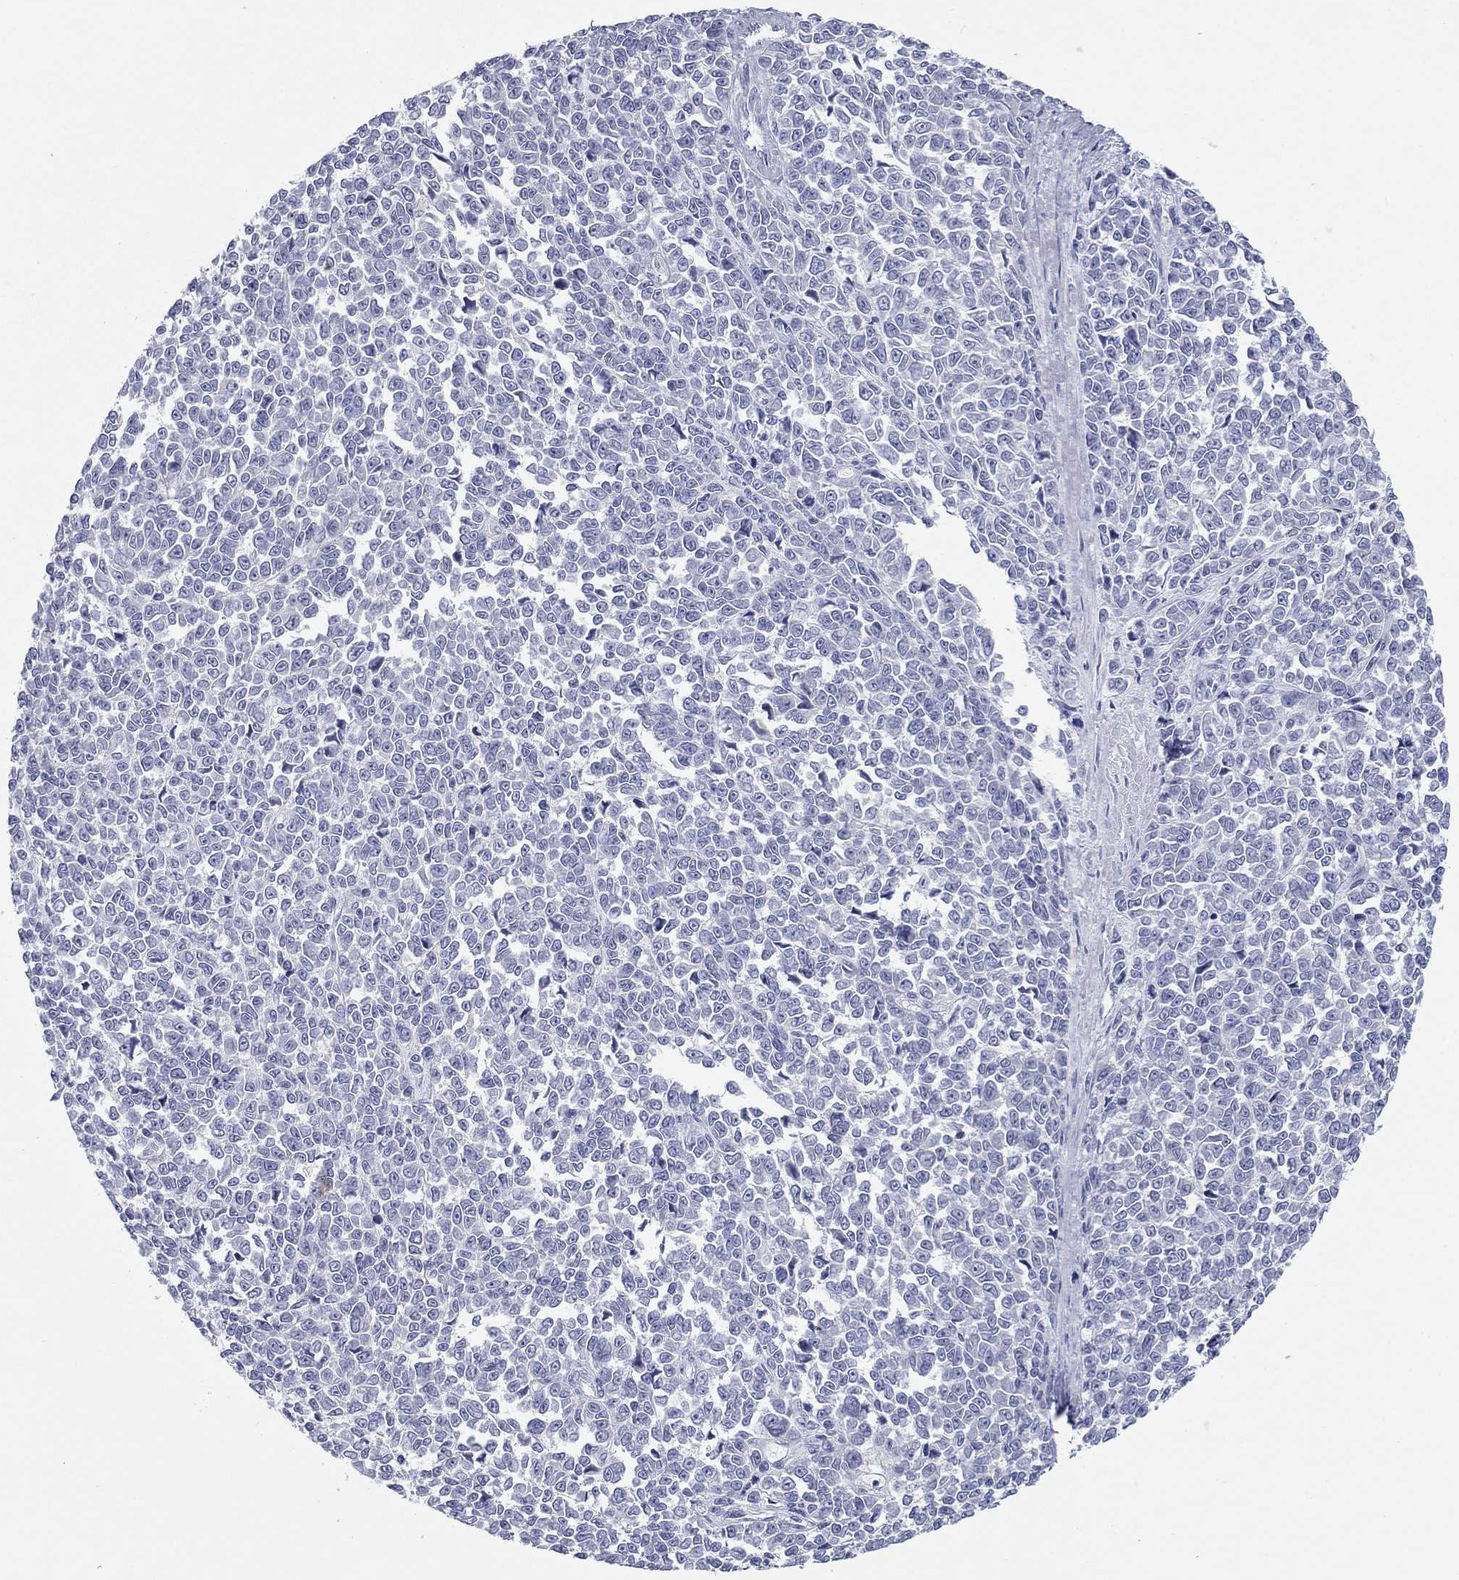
{"staining": {"intensity": "negative", "quantity": "none", "location": "none"}, "tissue": "melanoma", "cell_type": "Tumor cells", "image_type": "cancer", "snomed": [{"axis": "morphology", "description": "Malignant melanoma, NOS"}, {"axis": "topography", "description": "Skin"}], "caption": "Immunohistochemistry histopathology image of malignant melanoma stained for a protein (brown), which shows no expression in tumor cells. (DAB (3,3'-diaminobenzidine) immunohistochemistry with hematoxylin counter stain).", "gene": "PLS1", "patient": {"sex": "female", "age": 95}}